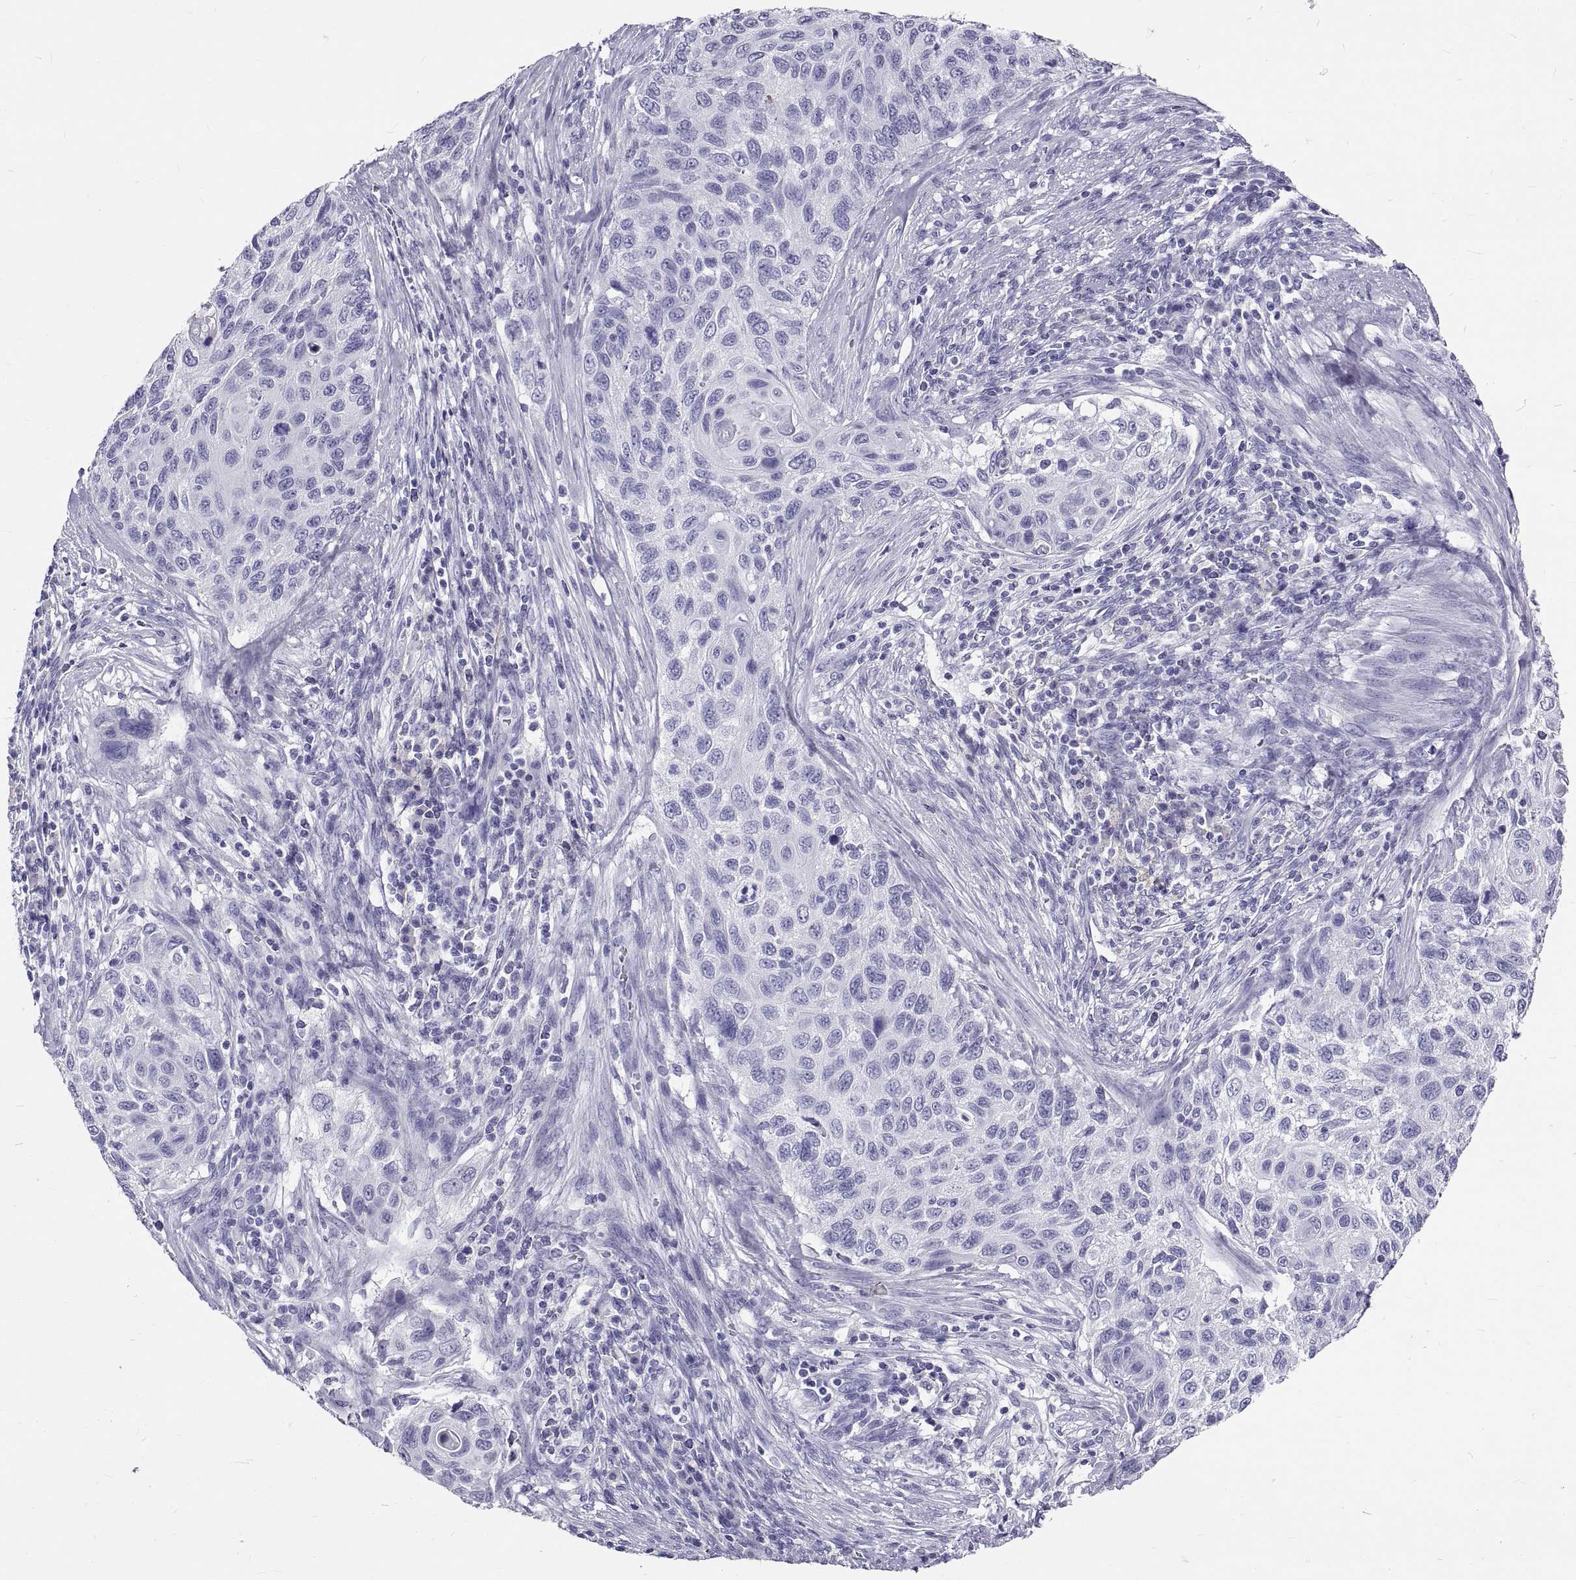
{"staining": {"intensity": "negative", "quantity": "none", "location": "none"}, "tissue": "cervical cancer", "cell_type": "Tumor cells", "image_type": "cancer", "snomed": [{"axis": "morphology", "description": "Squamous cell carcinoma, NOS"}, {"axis": "topography", "description": "Cervix"}], "caption": "The immunohistochemistry micrograph has no significant staining in tumor cells of cervical cancer tissue.", "gene": "GNG12", "patient": {"sex": "female", "age": 70}}